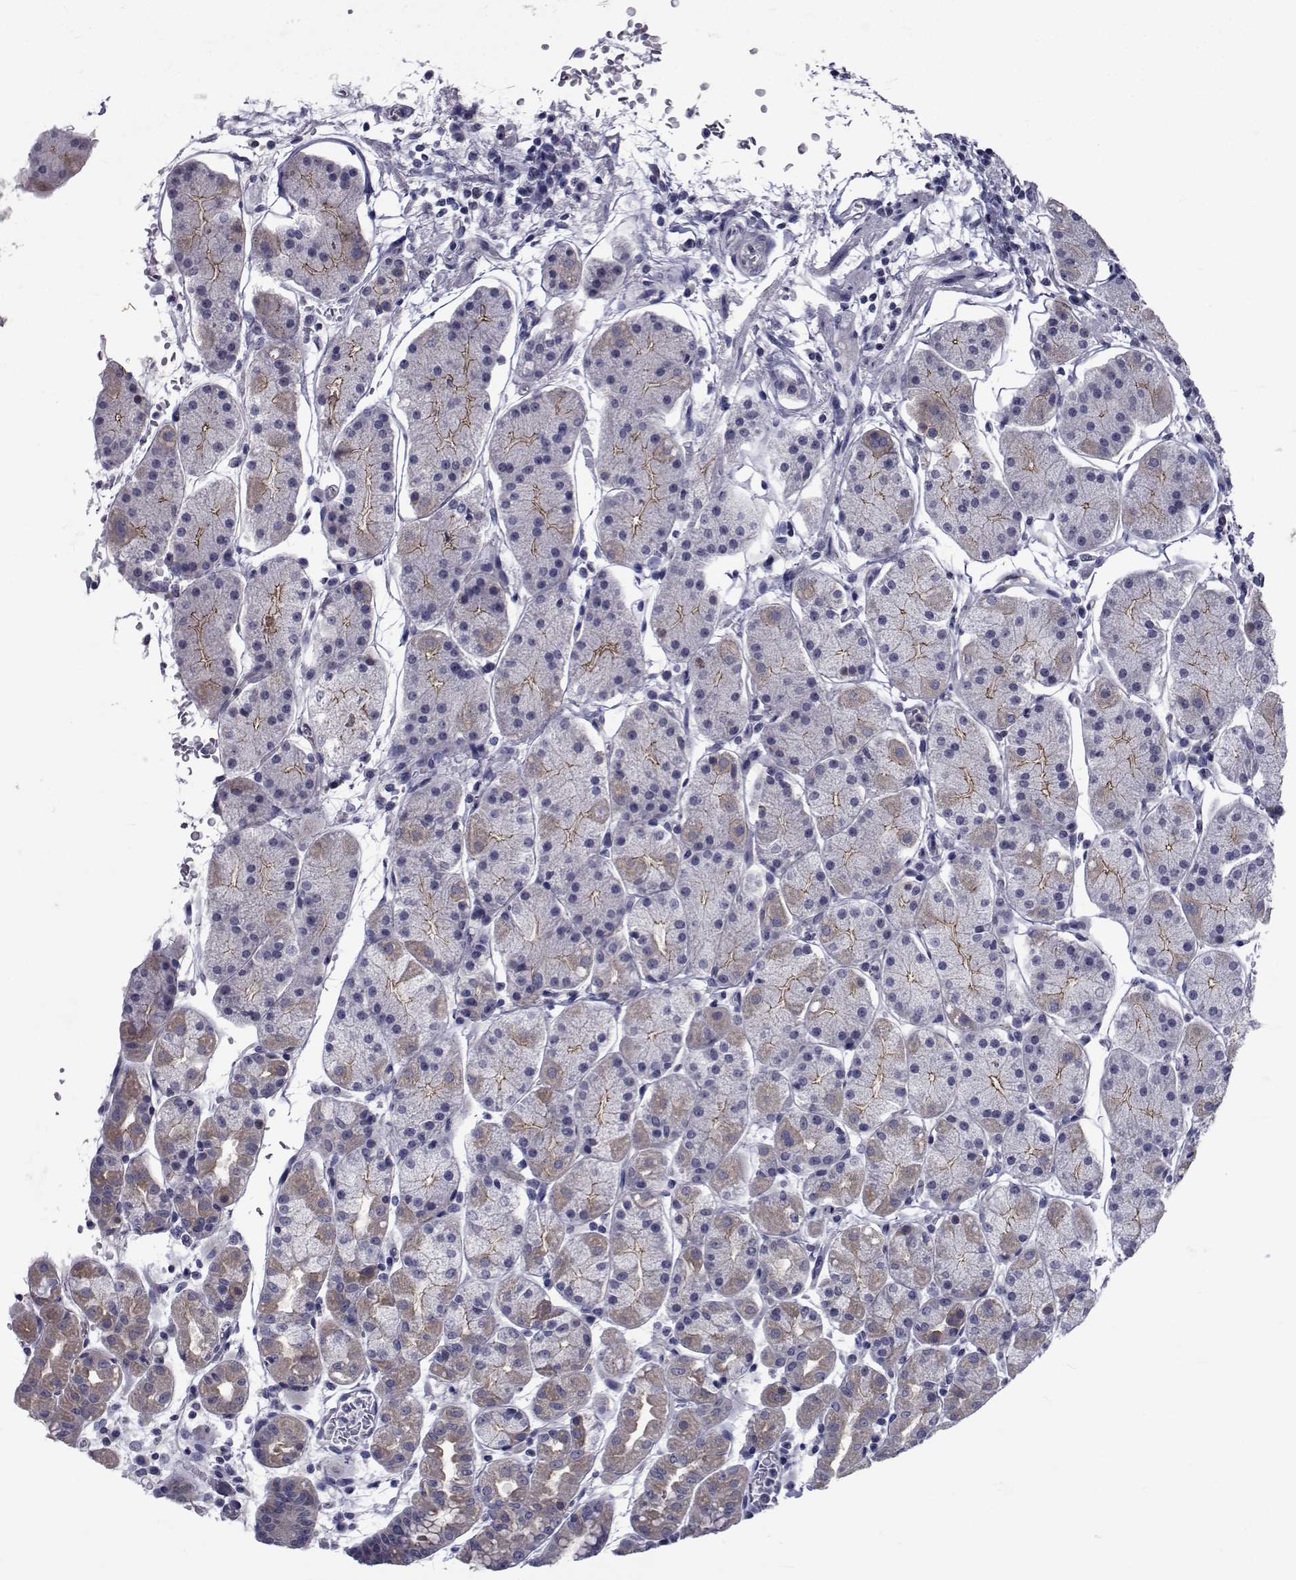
{"staining": {"intensity": "moderate", "quantity": "<25%", "location": "cytoplasmic/membranous"}, "tissue": "stomach", "cell_type": "Glandular cells", "image_type": "normal", "snomed": [{"axis": "morphology", "description": "Normal tissue, NOS"}, {"axis": "topography", "description": "Stomach"}], "caption": "High-power microscopy captured an immunohistochemistry image of benign stomach, revealing moderate cytoplasmic/membranous expression in about <25% of glandular cells.", "gene": "SLC30A10", "patient": {"sex": "male", "age": 54}}